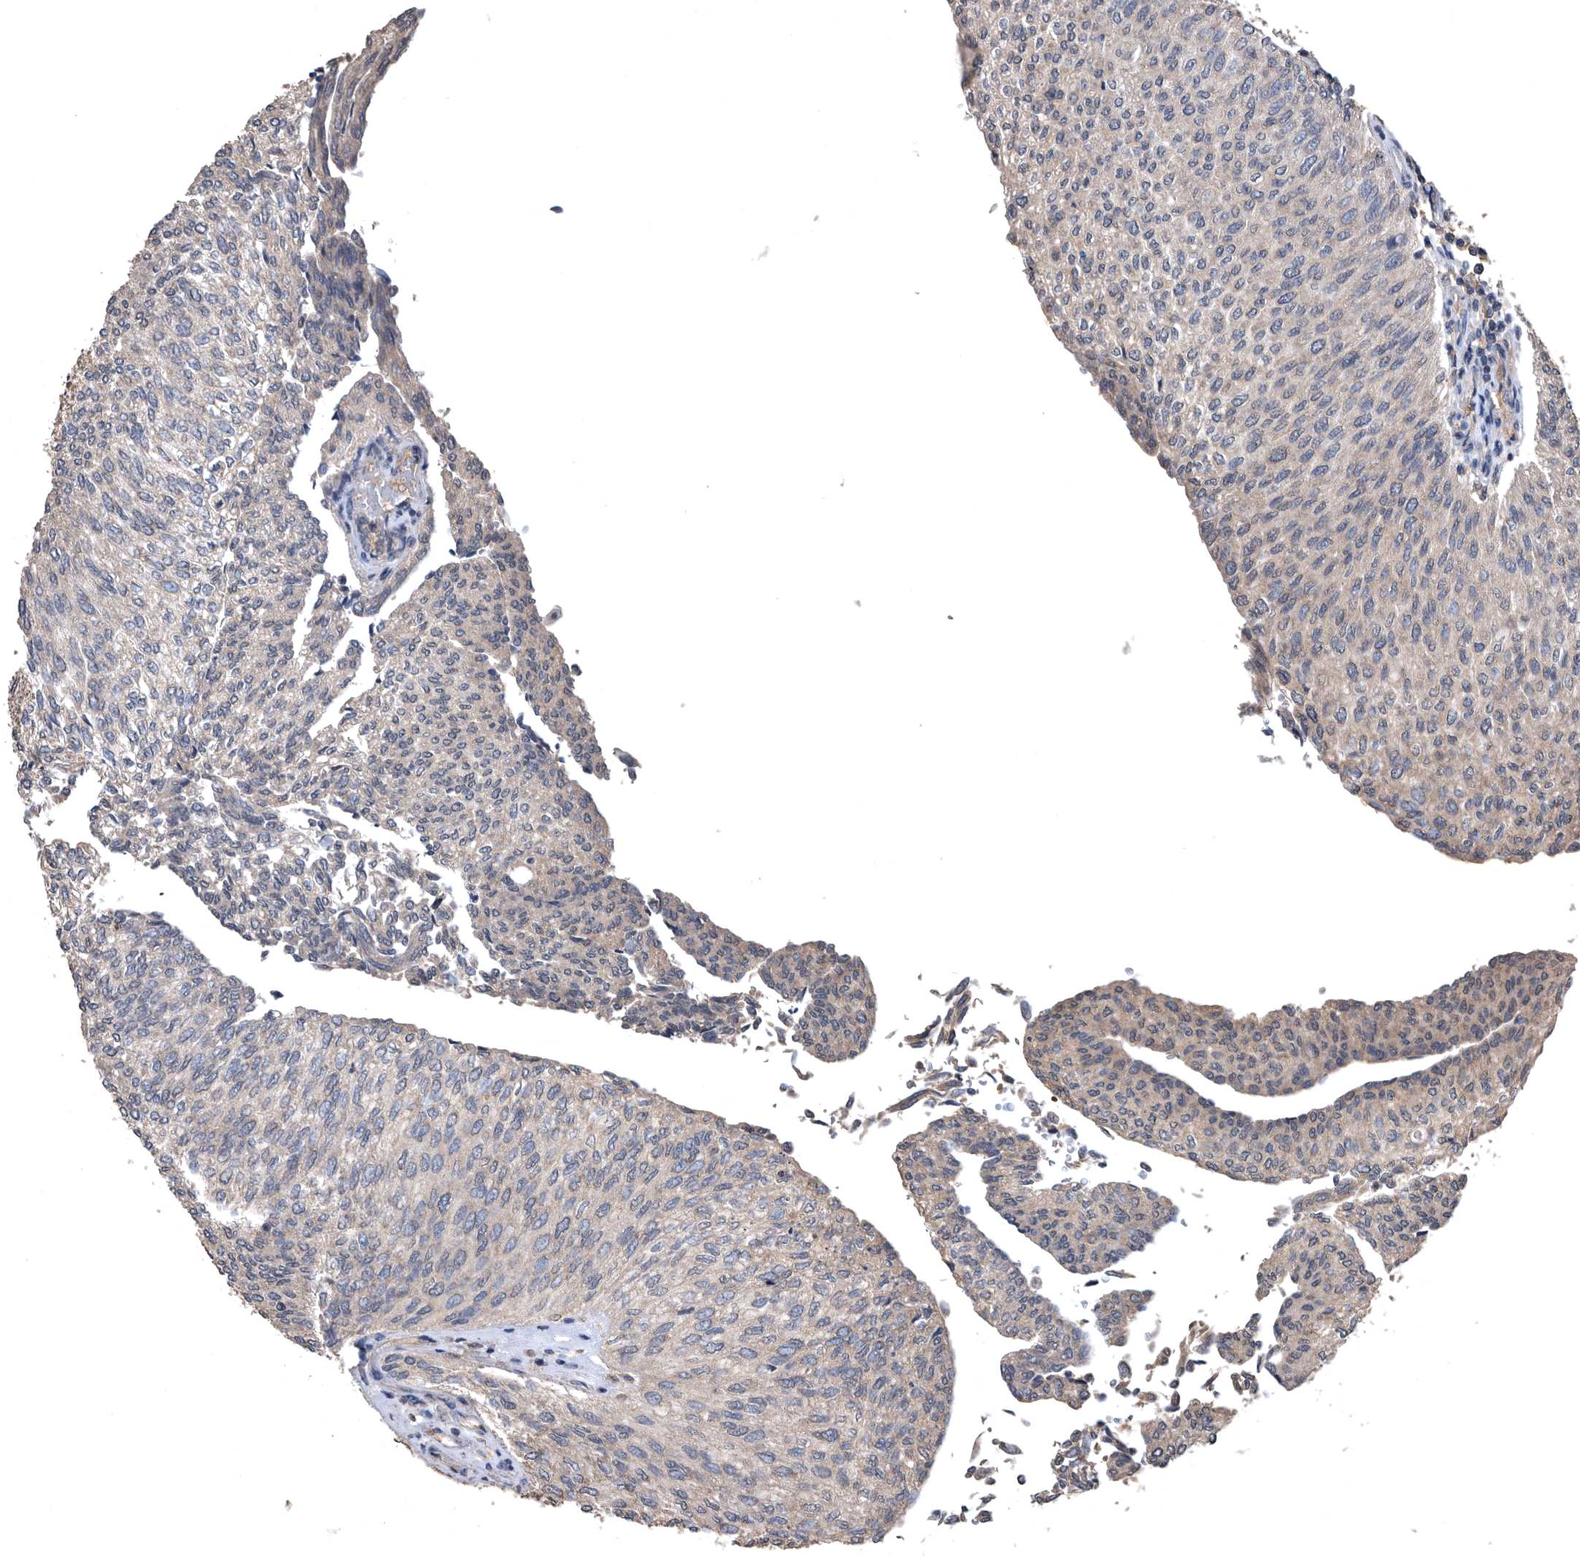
{"staining": {"intensity": "weak", "quantity": "25%-75%", "location": "cytoplasmic/membranous"}, "tissue": "urothelial cancer", "cell_type": "Tumor cells", "image_type": "cancer", "snomed": [{"axis": "morphology", "description": "Urothelial carcinoma, Low grade"}, {"axis": "topography", "description": "Urinary bladder"}], "caption": "Human urothelial cancer stained with a brown dye displays weak cytoplasmic/membranous positive staining in about 25%-75% of tumor cells.", "gene": "NRBP1", "patient": {"sex": "female", "age": 79}}